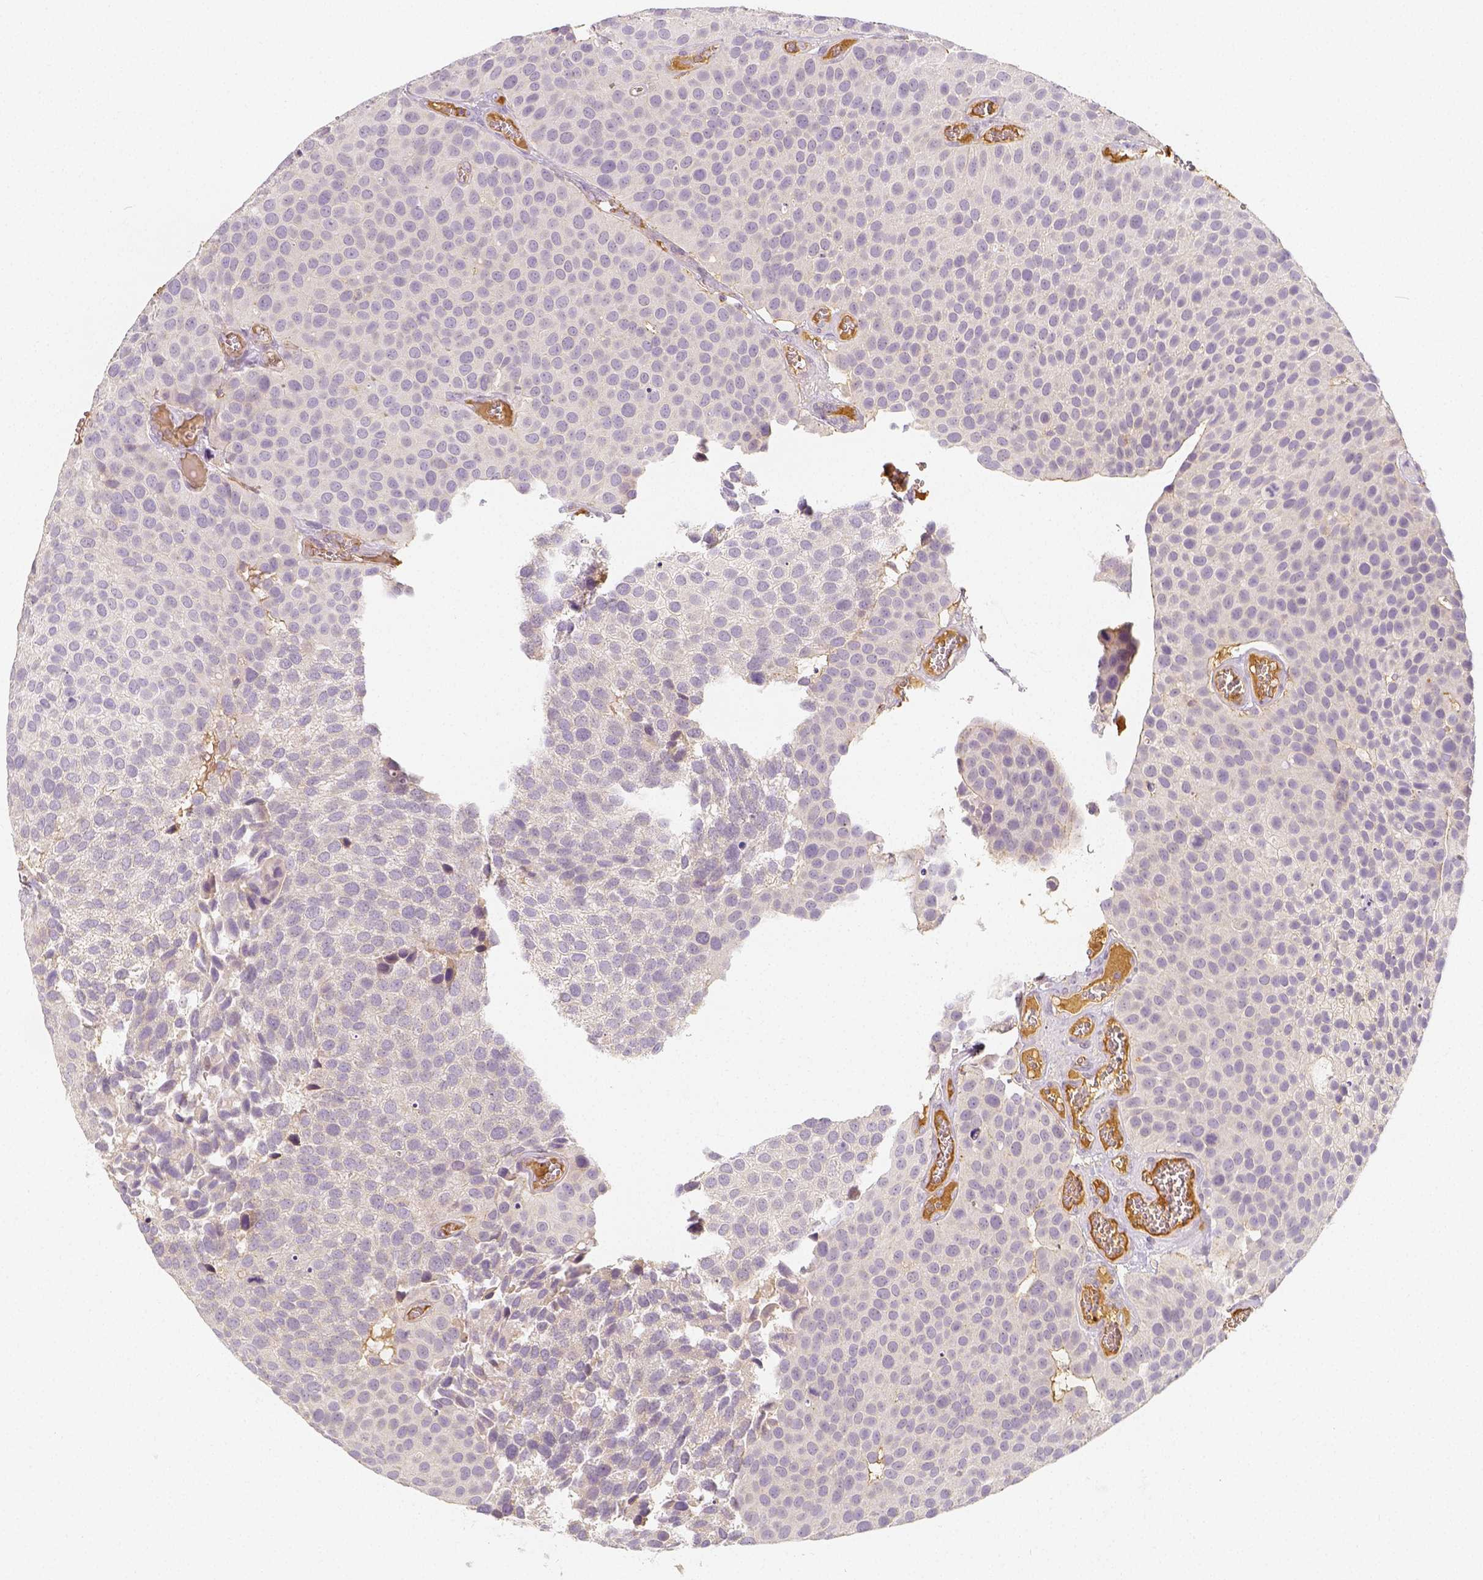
{"staining": {"intensity": "negative", "quantity": "none", "location": "none"}, "tissue": "urothelial cancer", "cell_type": "Tumor cells", "image_type": "cancer", "snomed": [{"axis": "morphology", "description": "Urothelial carcinoma, Low grade"}, {"axis": "topography", "description": "Urinary bladder"}], "caption": "There is no significant expression in tumor cells of urothelial cancer.", "gene": "PTPRJ", "patient": {"sex": "female", "age": 69}}